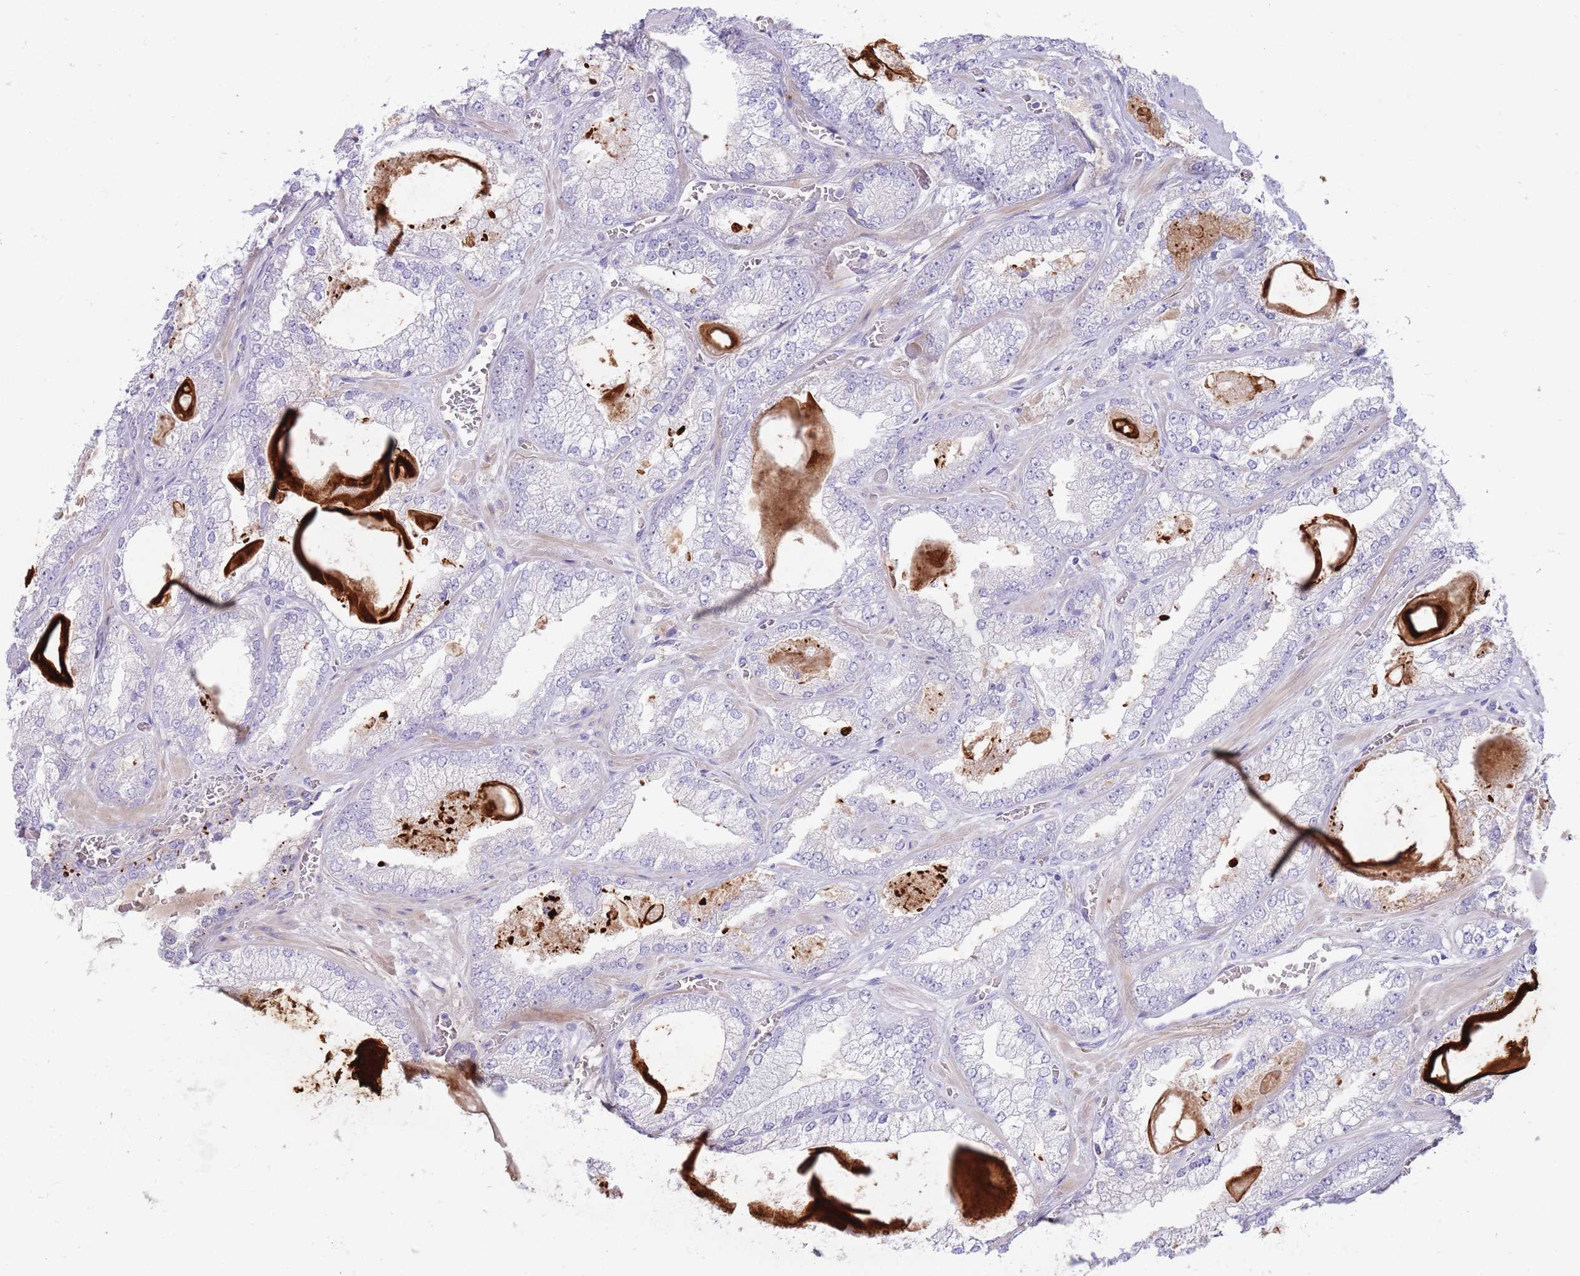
{"staining": {"intensity": "negative", "quantity": "none", "location": "none"}, "tissue": "prostate cancer", "cell_type": "Tumor cells", "image_type": "cancer", "snomed": [{"axis": "morphology", "description": "Adenocarcinoma, Low grade"}, {"axis": "topography", "description": "Prostate"}], "caption": "The image displays no significant staining in tumor cells of adenocarcinoma (low-grade) (prostate). The staining is performed using DAB brown chromogen with nuclei counter-stained in using hematoxylin.", "gene": "LEPROTL1", "patient": {"sex": "male", "age": 57}}